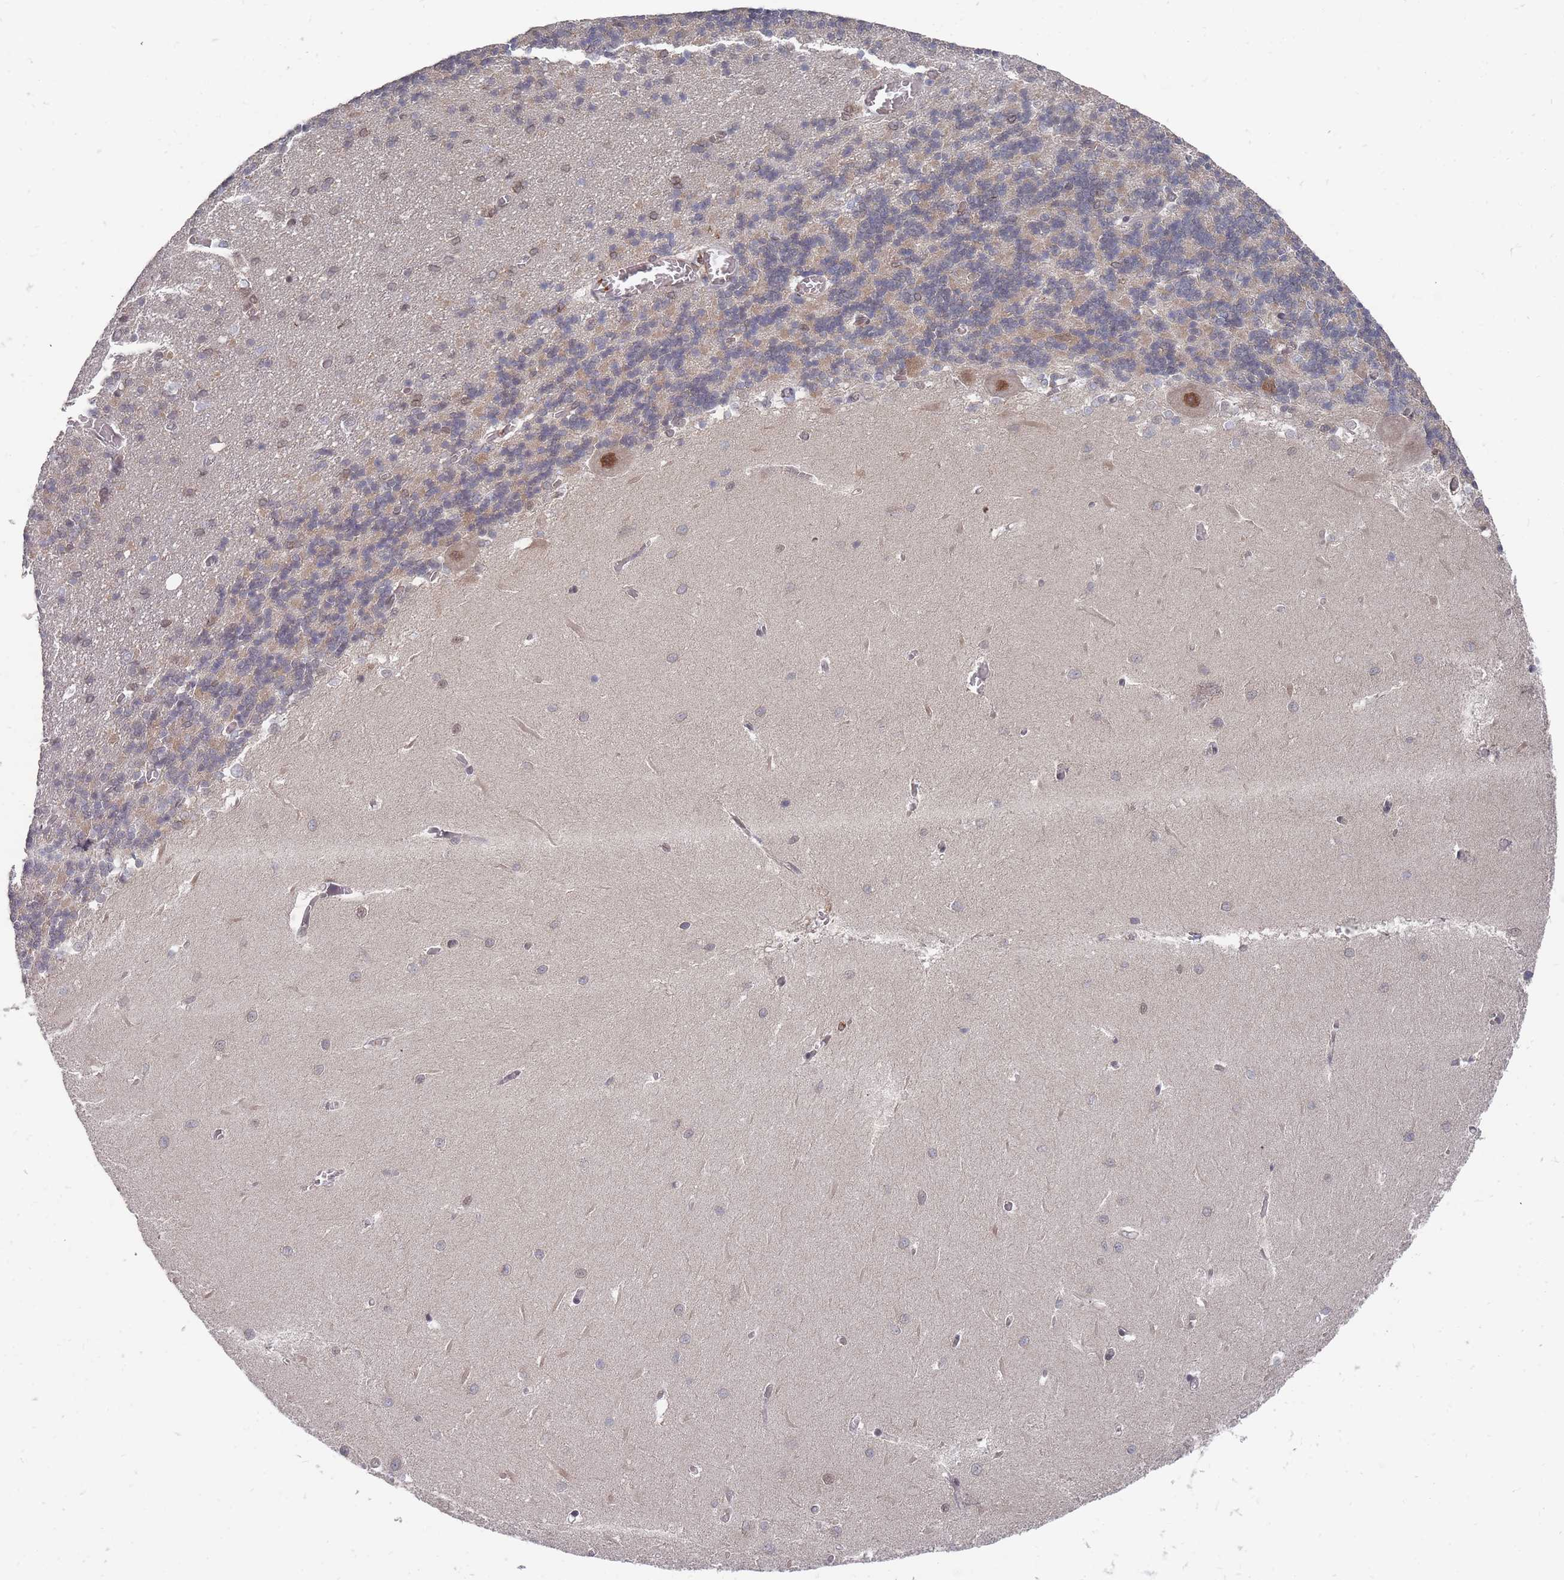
{"staining": {"intensity": "weak", "quantity": "25%-75%", "location": "cytoplasmic/membranous"}, "tissue": "cerebellum", "cell_type": "Cells in granular layer", "image_type": "normal", "snomed": [{"axis": "morphology", "description": "Normal tissue, NOS"}, {"axis": "topography", "description": "Cerebellum"}], "caption": "Benign cerebellum demonstrates weak cytoplasmic/membranous staining in approximately 25%-75% of cells in granular layer, visualized by immunohistochemistry.", "gene": "NKD1", "patient": {"sex": "male", "age": 37}}